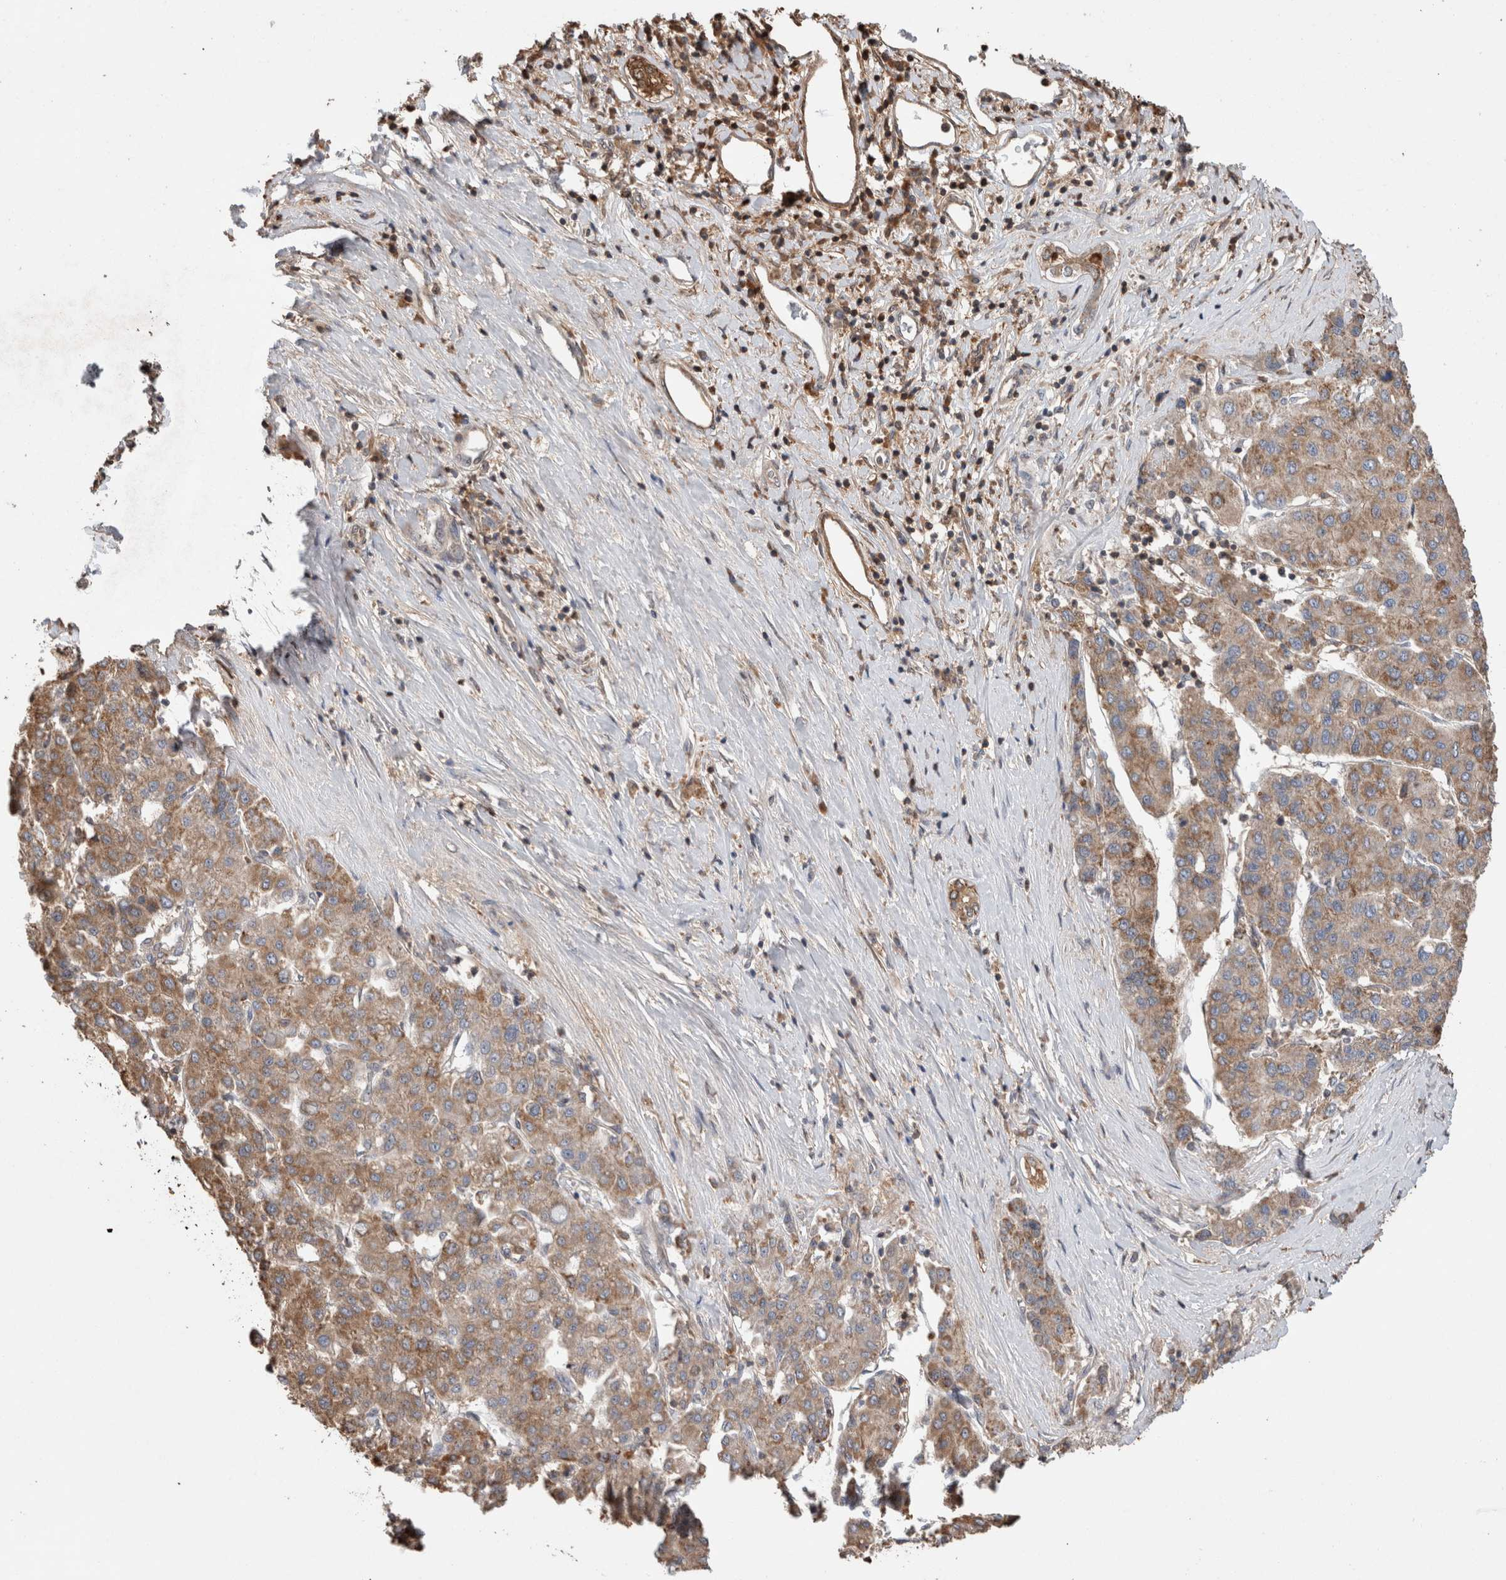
{"staining": {"intensity": "moderate", "quantity": ">75%", "location": "cytoplasmic/membranous"}, "tissue": "liver cancer", "cell_type": "Tumor cells", "image_type": "cancer", "snomed": [{"axis": "morphology", "description": "Carcinoma, Hepatocellular, NOS"}, {"axis": "topography", "description": "Liver"}], "caption": "The photomicrograph shows immunohistochemical staining of liver hepatocellular carcinoma. There is moderate cytoplasmic/membranous positivity is present in approximately >75% of tumor cells. (DAB = brown stain, brightfield microscopy at high magnification).", "gene": "TRIM5", "patient": {"sex": "male", "age": 65}}